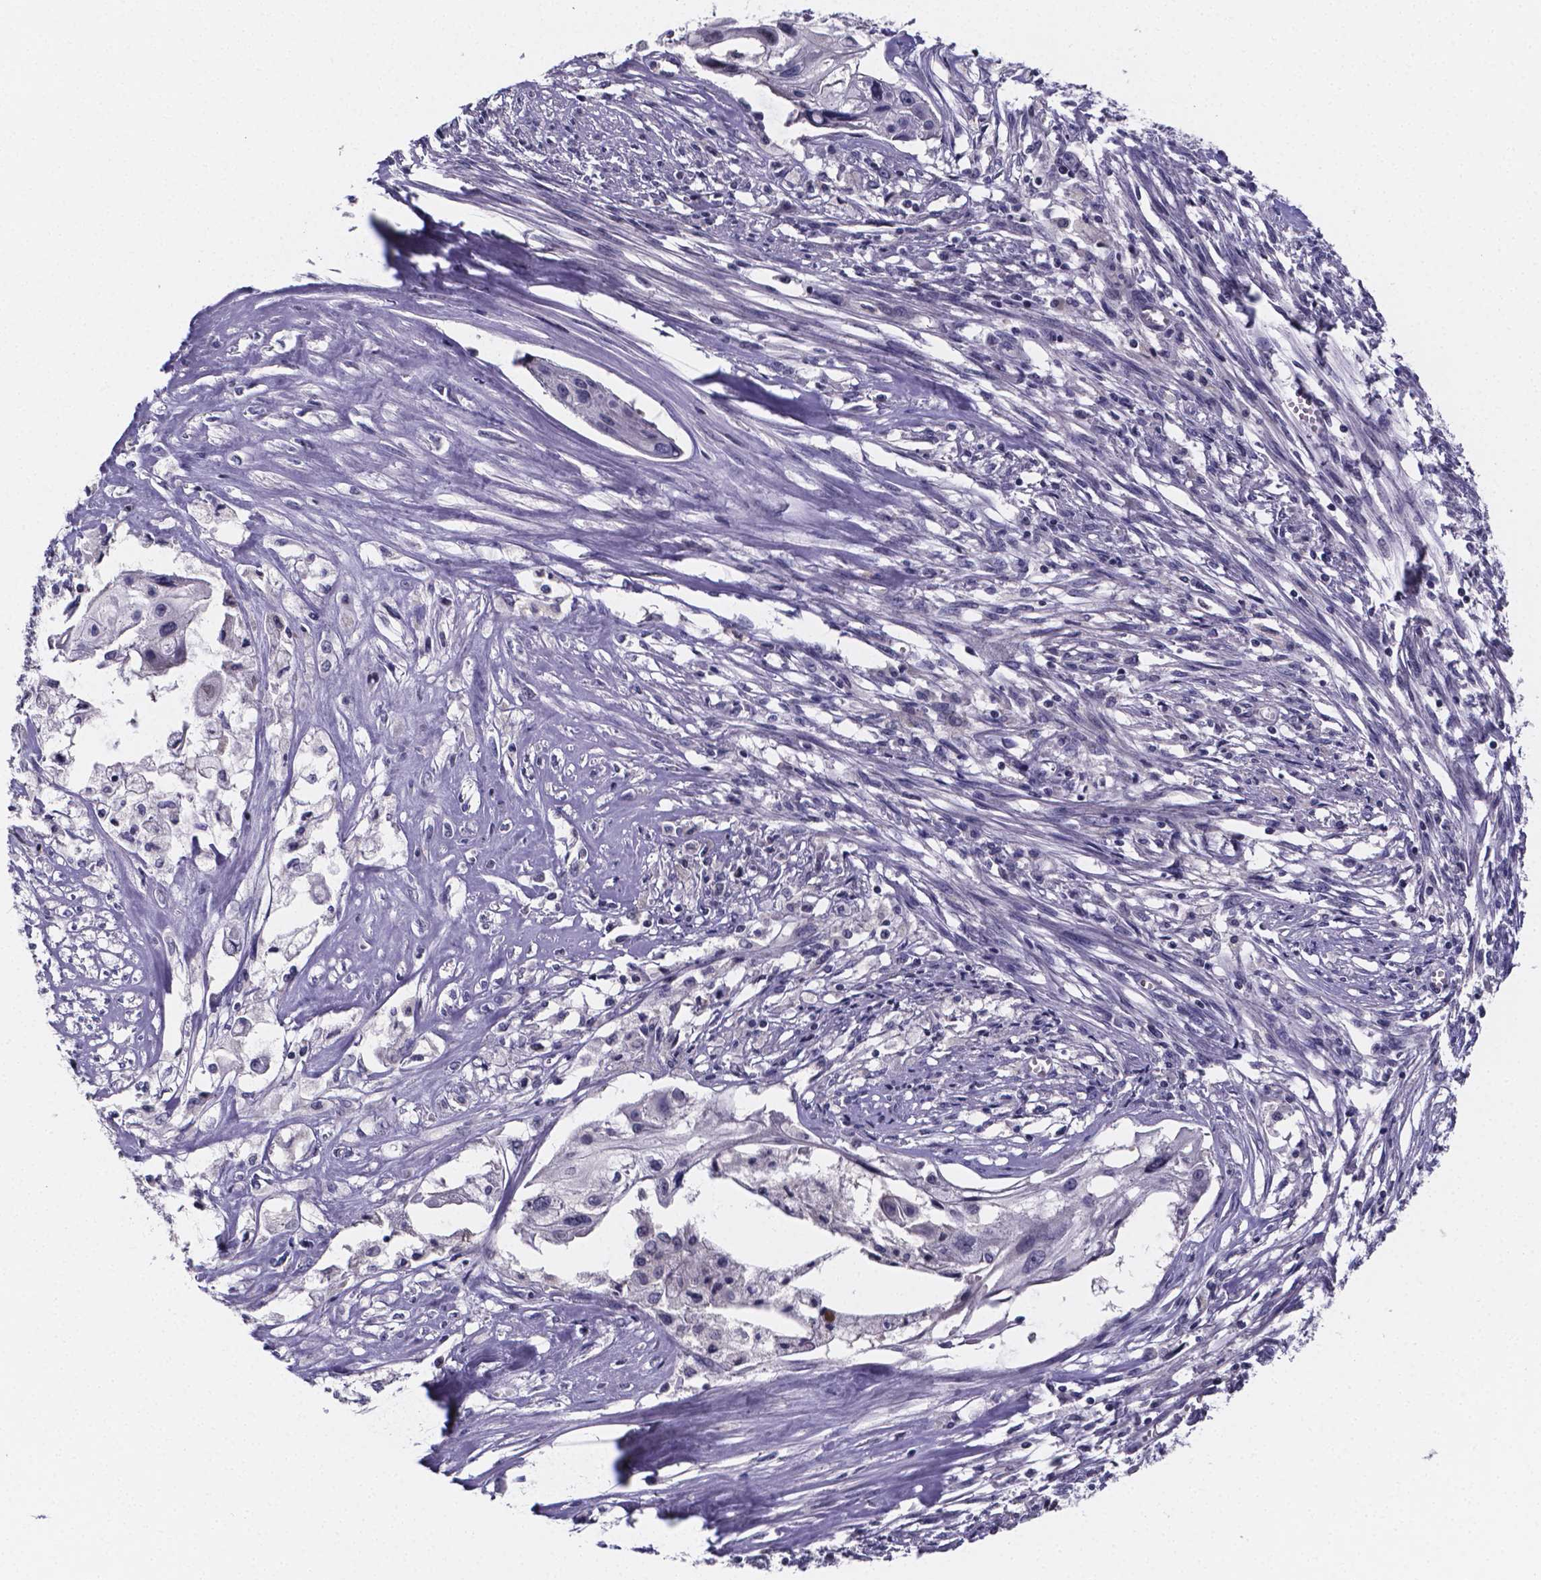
{"staining": {"intensity": "negative", "quantity": "none", "location": "none"}, "tissue": "cervical cancer", "cell_type": "Tumor cells", "image_type": "cancer", "snomed": [{"axis": "morphology", "description": "Squamous cell carcinoma, NOS"}, {"axis": "topography", "description": "Cervix"}], "caption": "This photomicrograph is of cervical cancer (squamous cell carcinoma) stained with IHC to label a protein in brown with the nuclei are counter-stained blue. There is no expression in tumor cells. (Immunohistochemistry, brightfield microscopy, high magnification).", "gene": "IZUMO1", "patient": {"sex": "female", "age": 49}}